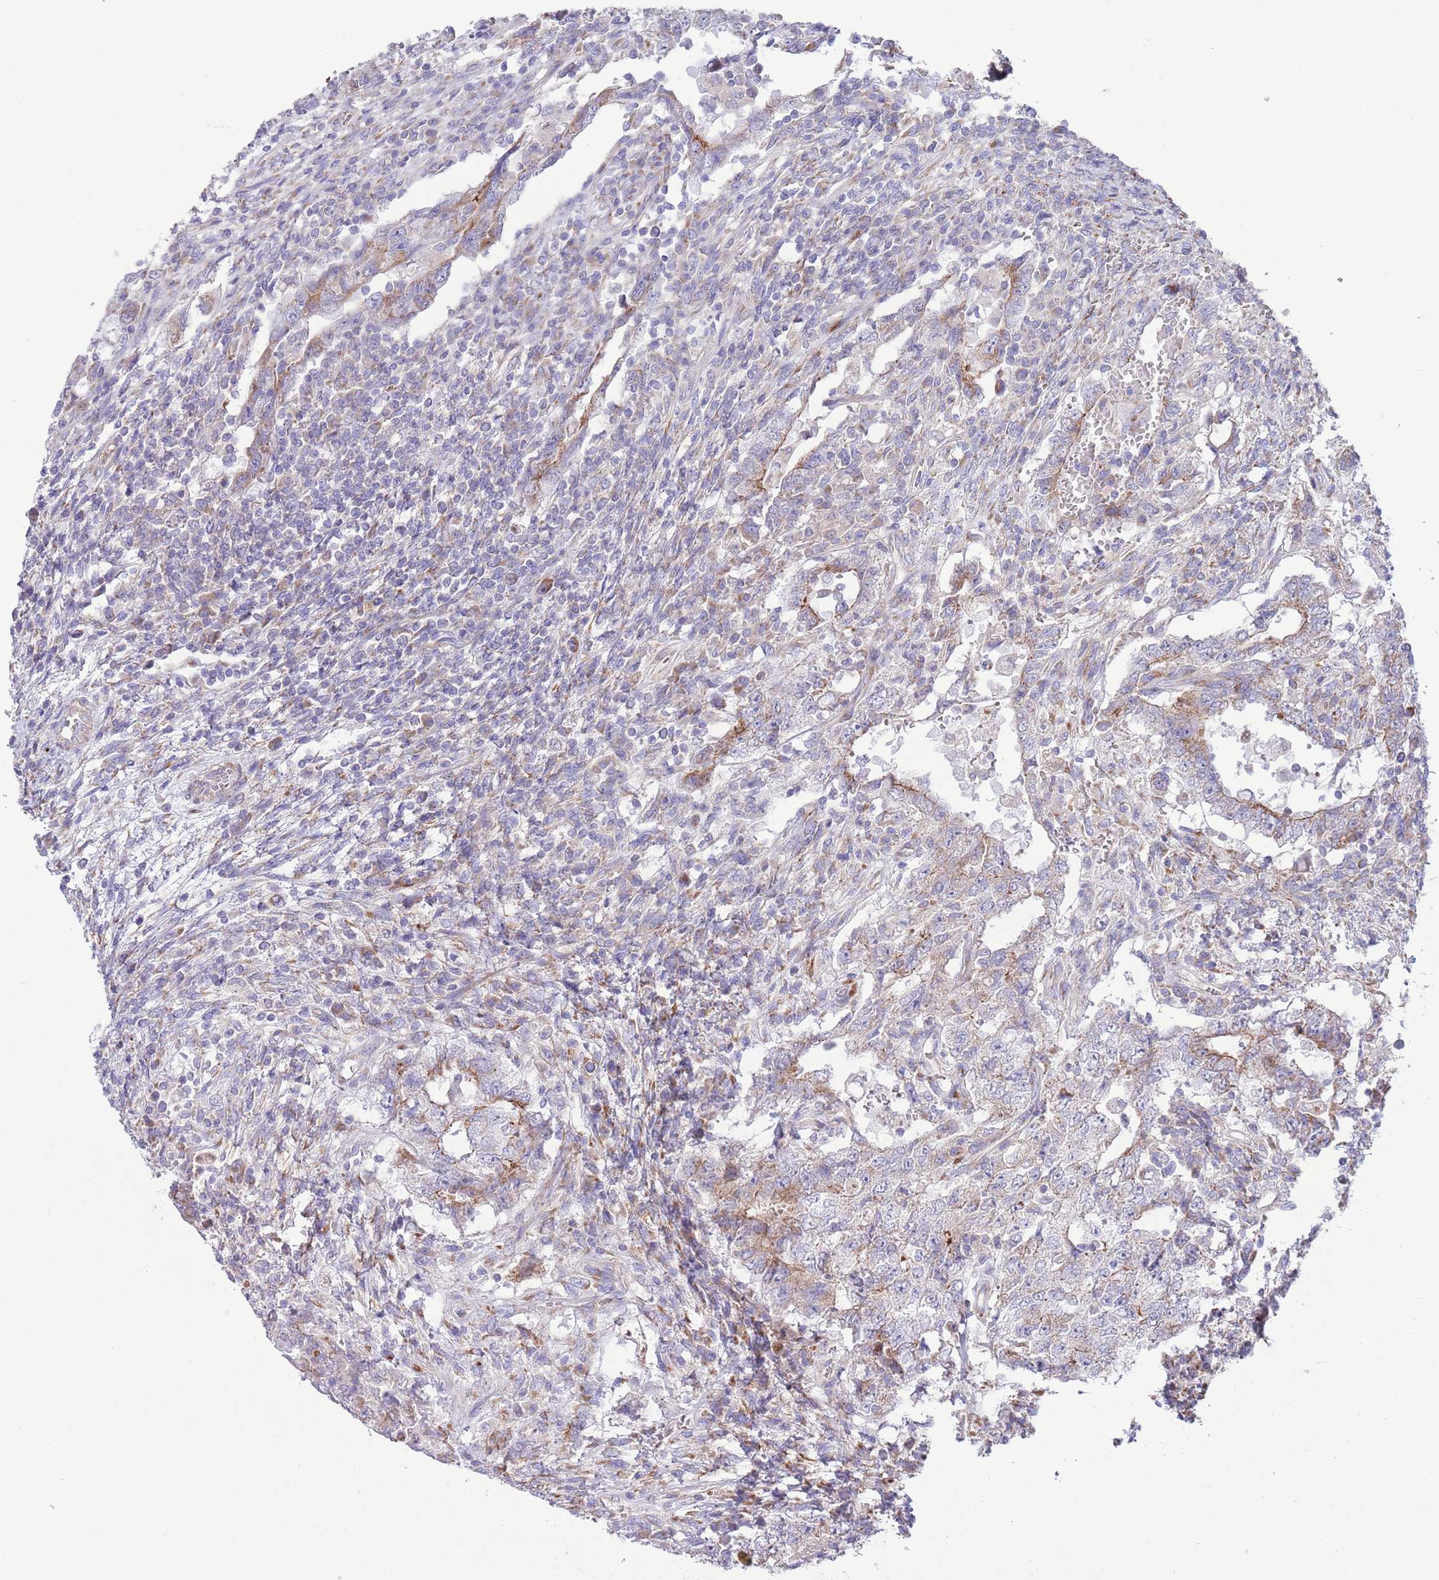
{"staining": {"intensity": "weak", "quantity": "25%-75%", "location": "cytoplasmic/membranous"}, "tissue": "testis cancer", "cell_type": "Tumor cells", "image_type": "cancer", "snomed": [{"axis": "morphology", "description": "Carcinoma, Embryonal, NOS"}, {"axis": "topography", "description": "Testis"}], "caption": "Weak cytoplasmic/membranous staining for a protein is identified in approximately 25%-75% of tumor cells of testis embryonal carcinoma using immunohistochemistry.", "gene": "TOMM5", "patient": {"sex": "male", "age": 26}}